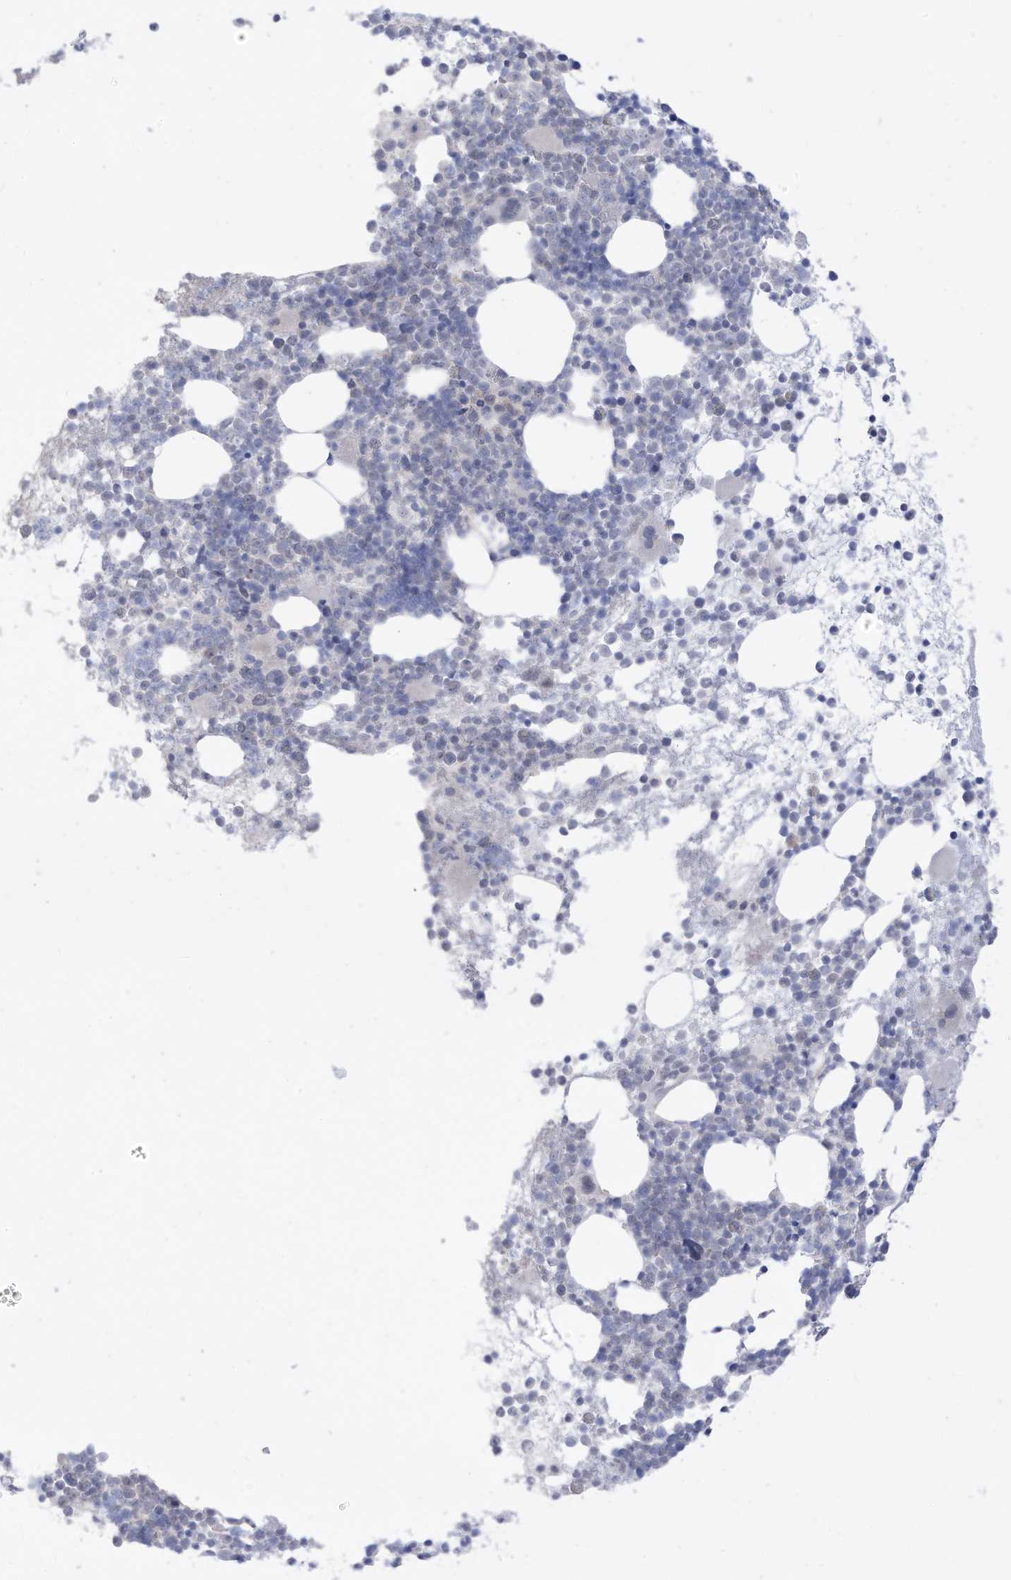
{"staining": {"intensity": "negative", "quantity": "none", "location": "none"}, "tissue": "bone marrow", "cell_type": "Hematopoietic cells", "image_type": "normal", "snomed": [{"axis": "morphology", "description": "Normal tissue, NOS"}, {"axis": "topography", "description": "Bone marrow"}], "caption": "Protein analysis of benign bone marrow displays no significant staining in hematopoietic cells.", "gene": "OGT", "patient": {"sex": "female", "age": 57}}